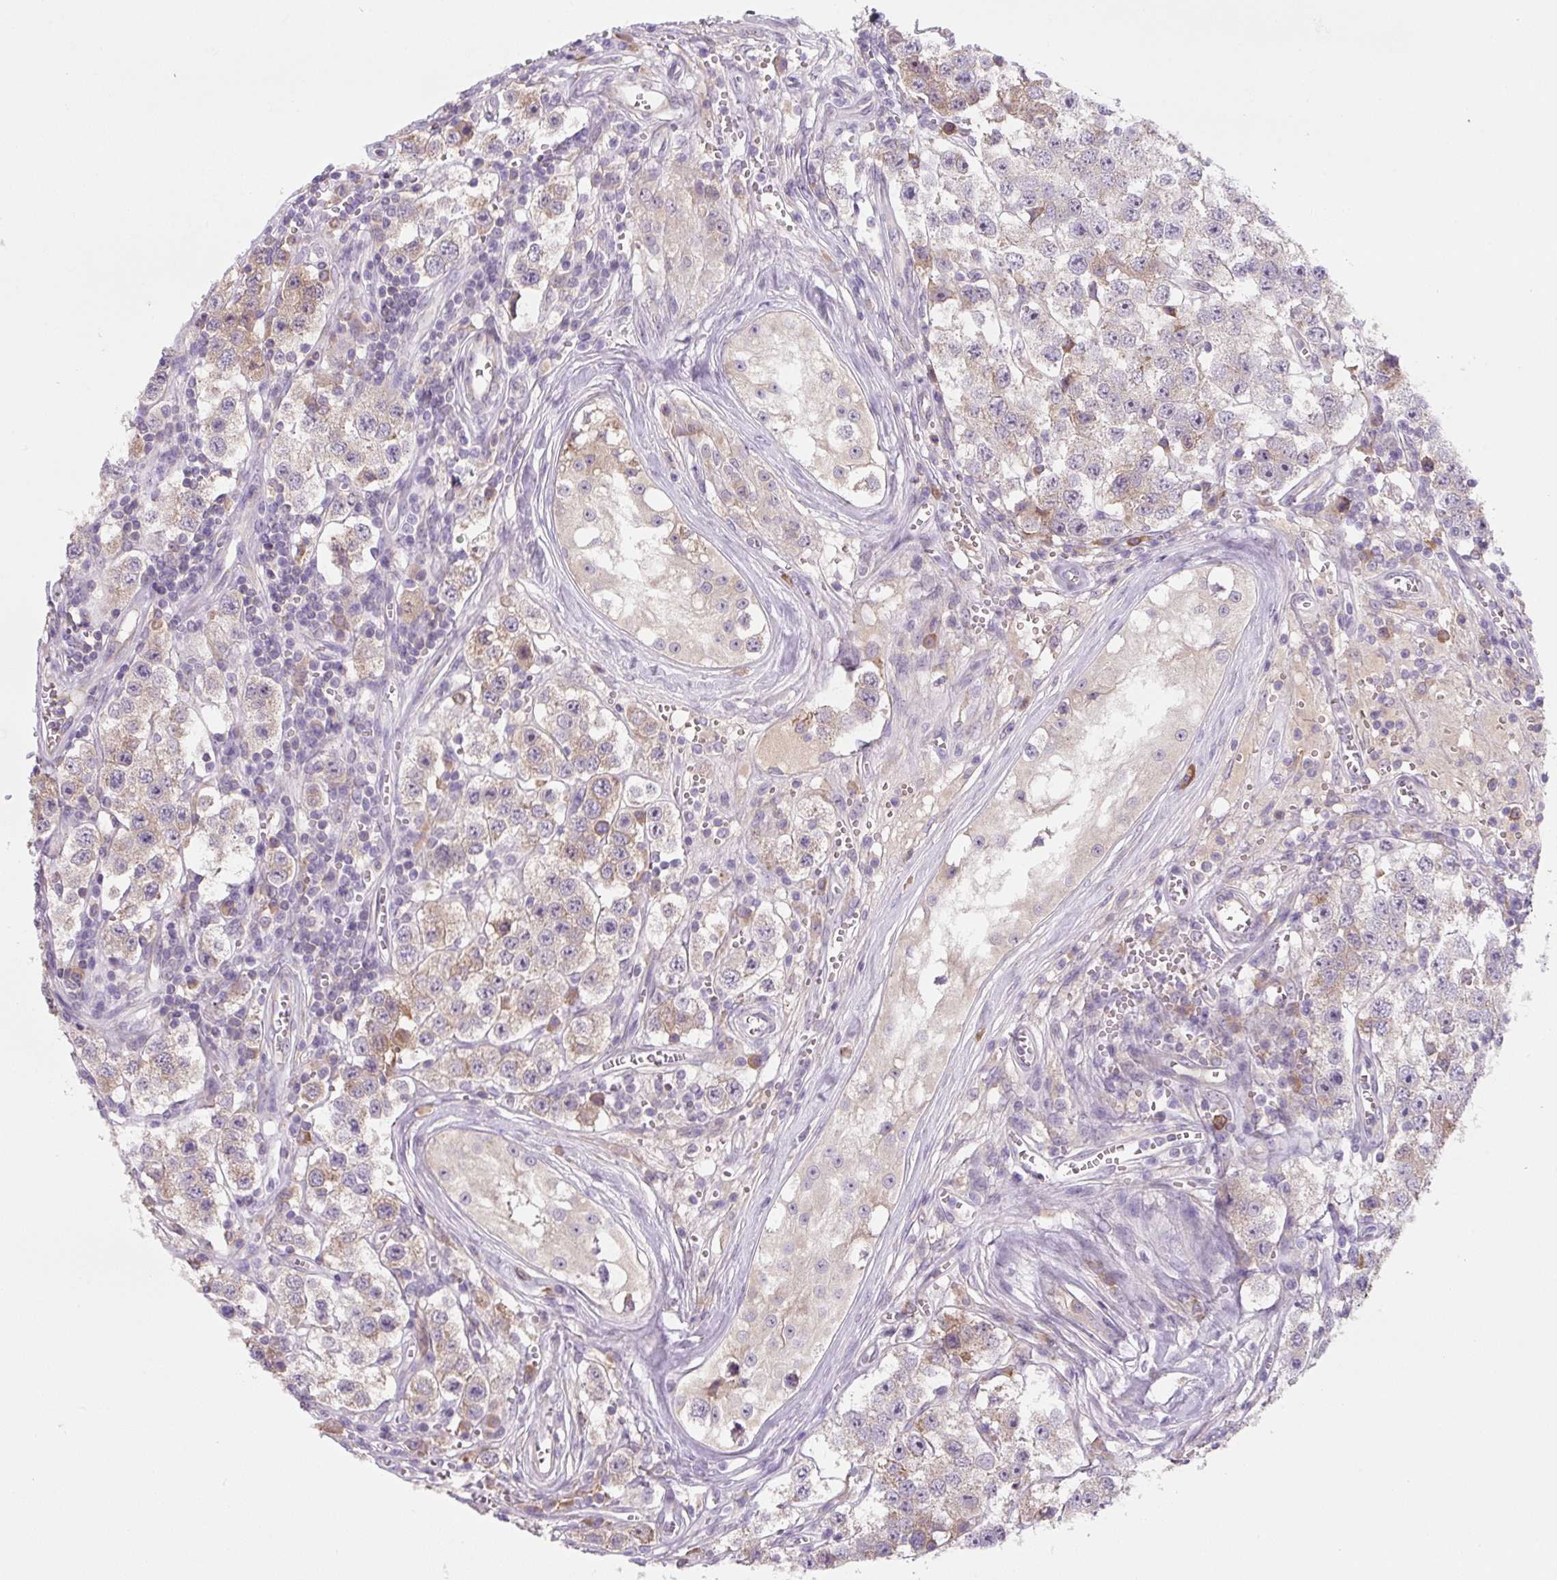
{"staining": {"intensity": "weak", "quantity": "<25%", "location": "cytoplasmic/membranous"}, "tissue": "testis cancer", "cell_type": "Tumor cells", "image_type": "cancer", "snomed": [{"axis": "morphology", "description": "Seminoma, NOS"}, {"axis": "topography", "description": "Testis"}], "caption": "This is an immunohistochemistry (IHC) image of testis seminoma. There is no expression in tumor cells.", "gene": "FZD5", "patient": {"sex": "male", "age": 34}}